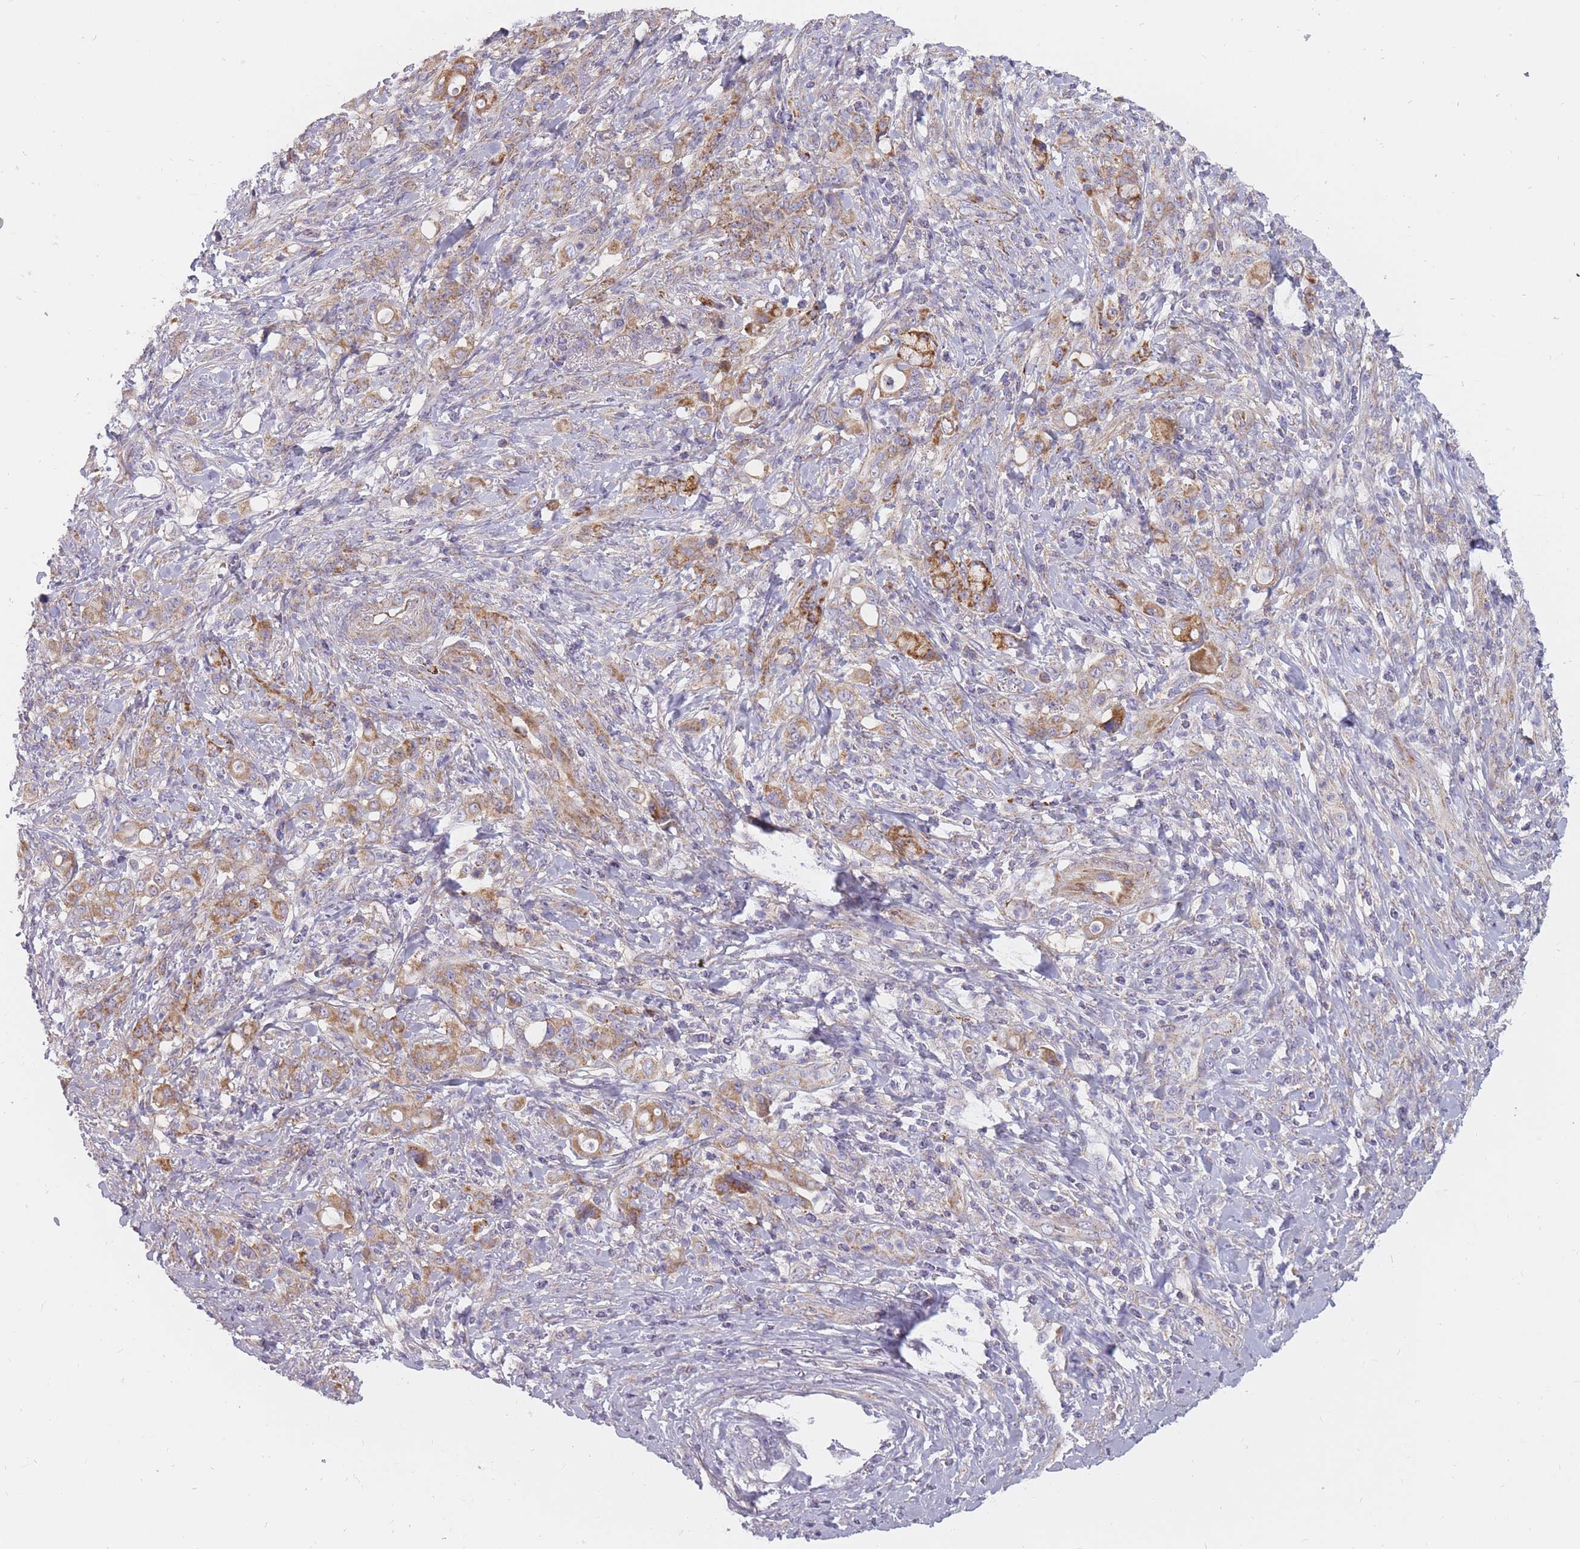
{"staining": {"intensity": "moderate", "quantity": ">75%", "location": "cytoplasmic/membranous"}, "tissue": "stomach cancer", "cell_type": "Tumor cells", "image_type": "cancer", "snomed": [{"axis": "morphology", "description": "Normal tissue, NOS"}, {"axis": "morphology", "description": "Adenocarcinoma, NOS"}, {"axis": "topography", "description": "Stomach"}], "caption": "Human stomach cancer stained for a protein (brown) exhibits moderate cytoplasmic/membranous positive positivity in about >75% of tumor cells.", "gene": "ALKBH4", "patient": {"sex": "female", "age": 79}}